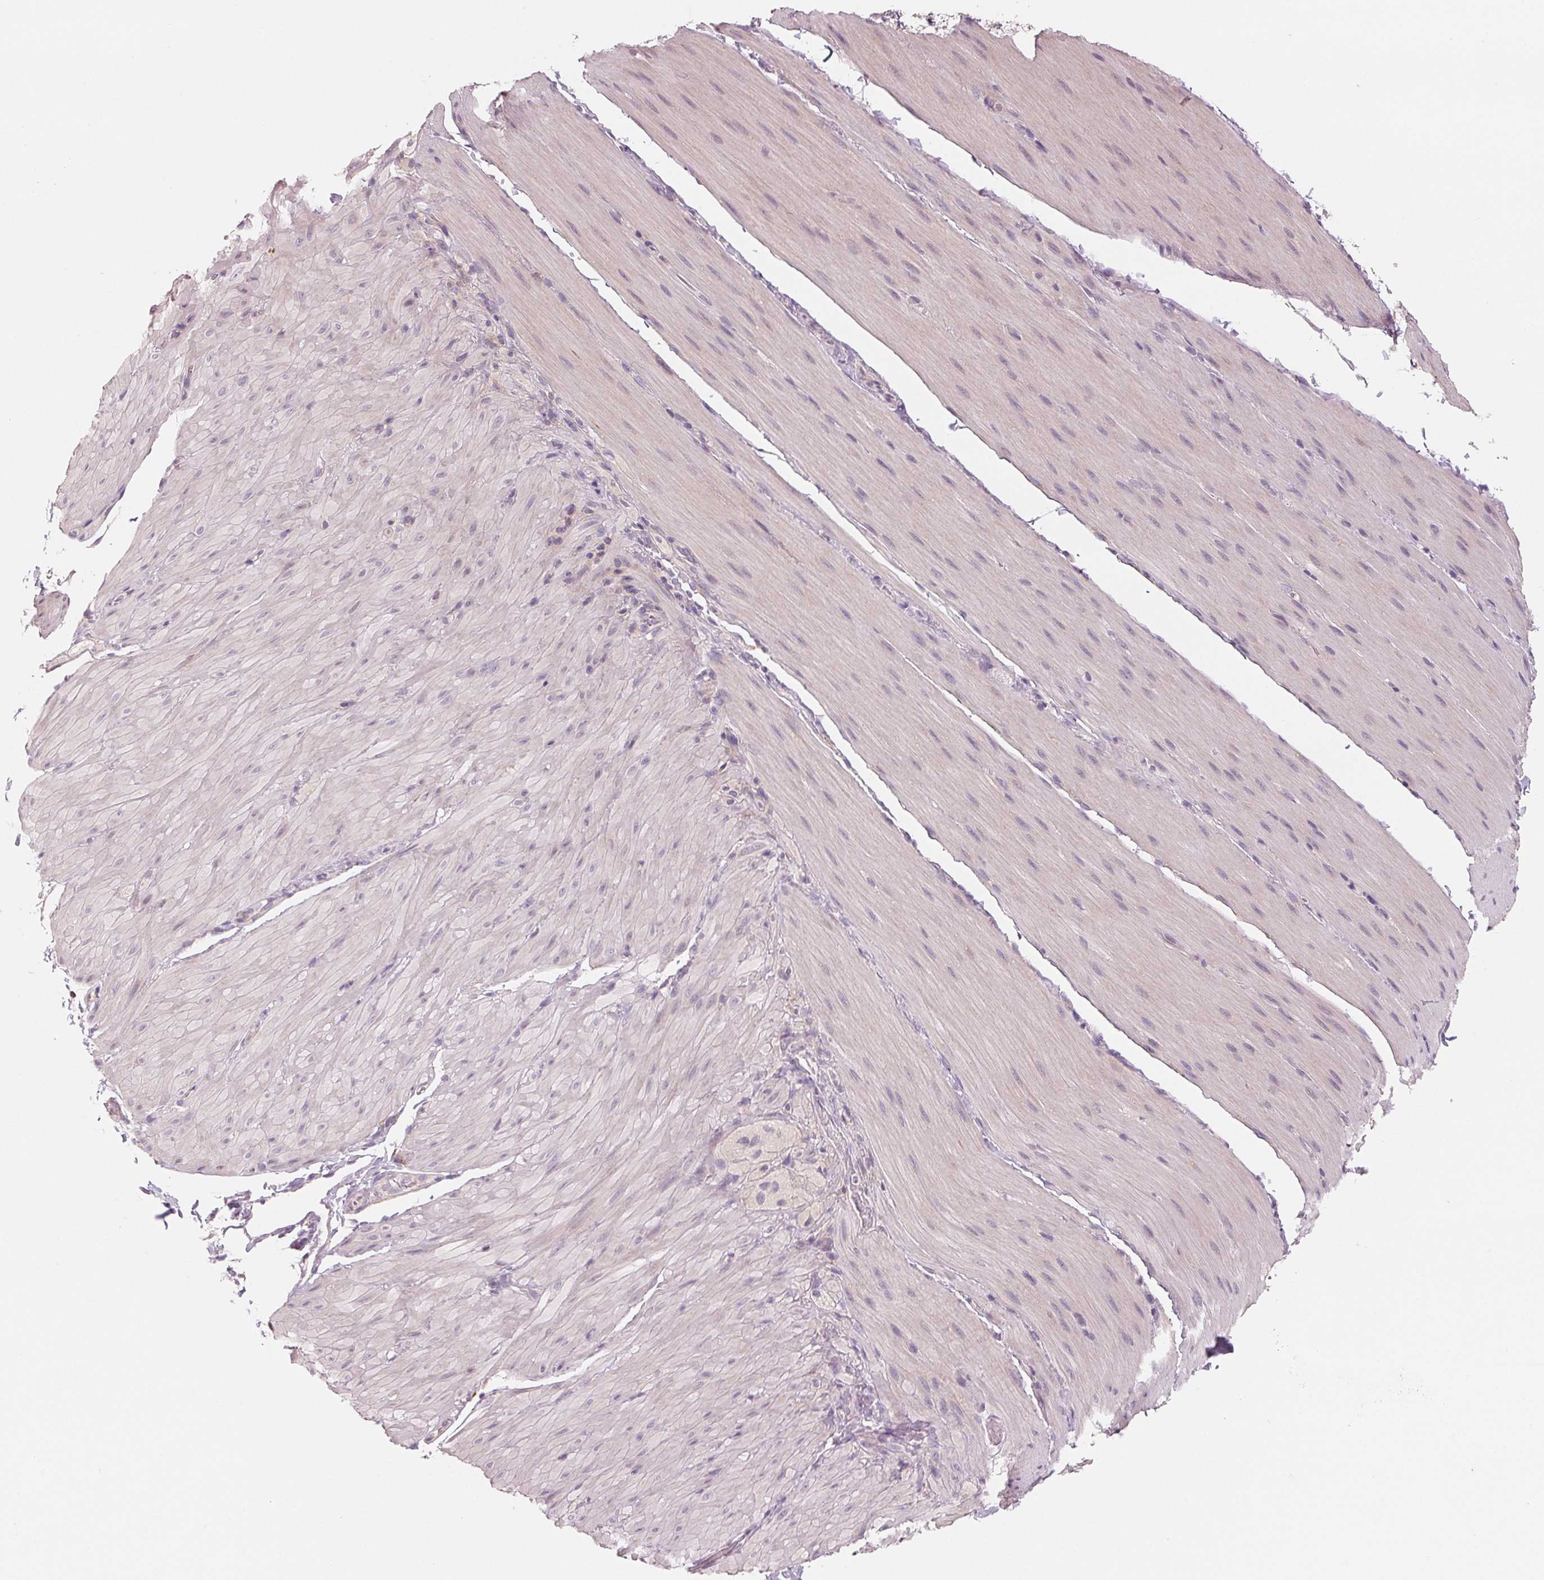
{"staining": {"intensity": "negative", "quantity": "none", "location": "none"}, "tissue": "smooth muscle", "cell_type": "Smooth muscle cells", "image_type": "normal", "snomed": [{"axis": "morphology", "description": "Normal tissue, NOS"}, {"axis": "topography", "description": "Smooth muscle"}, {"axis": "topography", "description": "Colon"}], "caption": "An immunohistochemistry (IHC) micrograph of unremarkable smooth muscle is shown. There is no staining in smooth muscle cells of smooth muscle. (DAB (3,3'-diaminobenzidine) immunohistochemistry (IHC) with hematoxylin counter stain).", "gene": "VTCN1", "patient": {"sex": "male", "age": 73}}